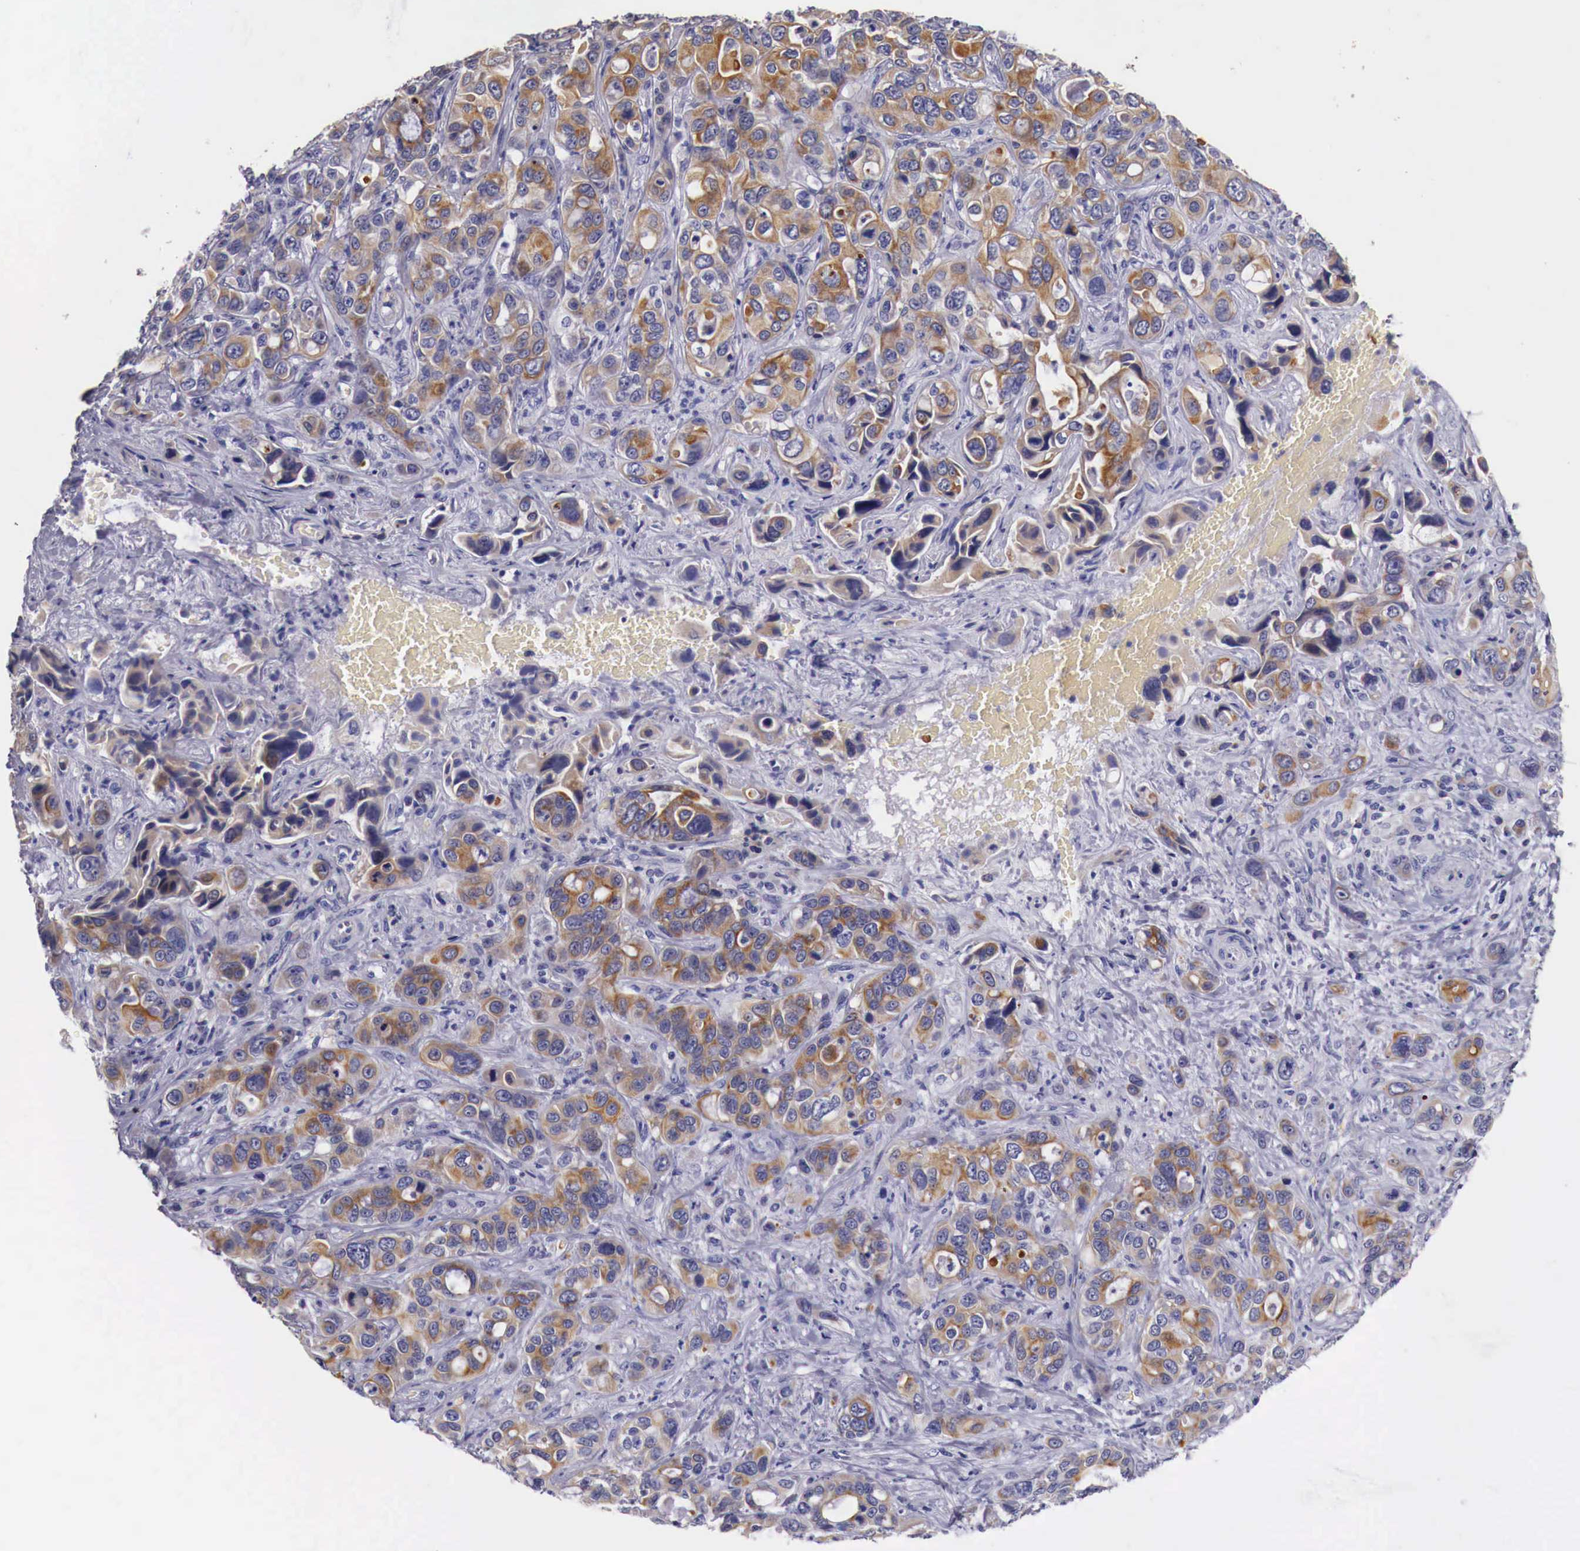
{"staining": {"intensity": "moderate", "quantity": ">75%", "location": "cytoplasmic/membranous"}, "tissue": "liver cancer", "cell_type": "Tumor cells", "image_type": "cancer", "snomed": [{"axis": "morphology", "description": "Cholangiocarcinoma"}, {"axis": "topography", "description": "Liver"}], "caption": "Liver cancer (cholangiocarcinoma) stained for a protein displays moderate cytoplasmic/membranous positivity in tumor cells. (IHC, brightfield microscopy, high magnification).", "gene": "NREP", "patient": {"sex": "female", "age": 79}}